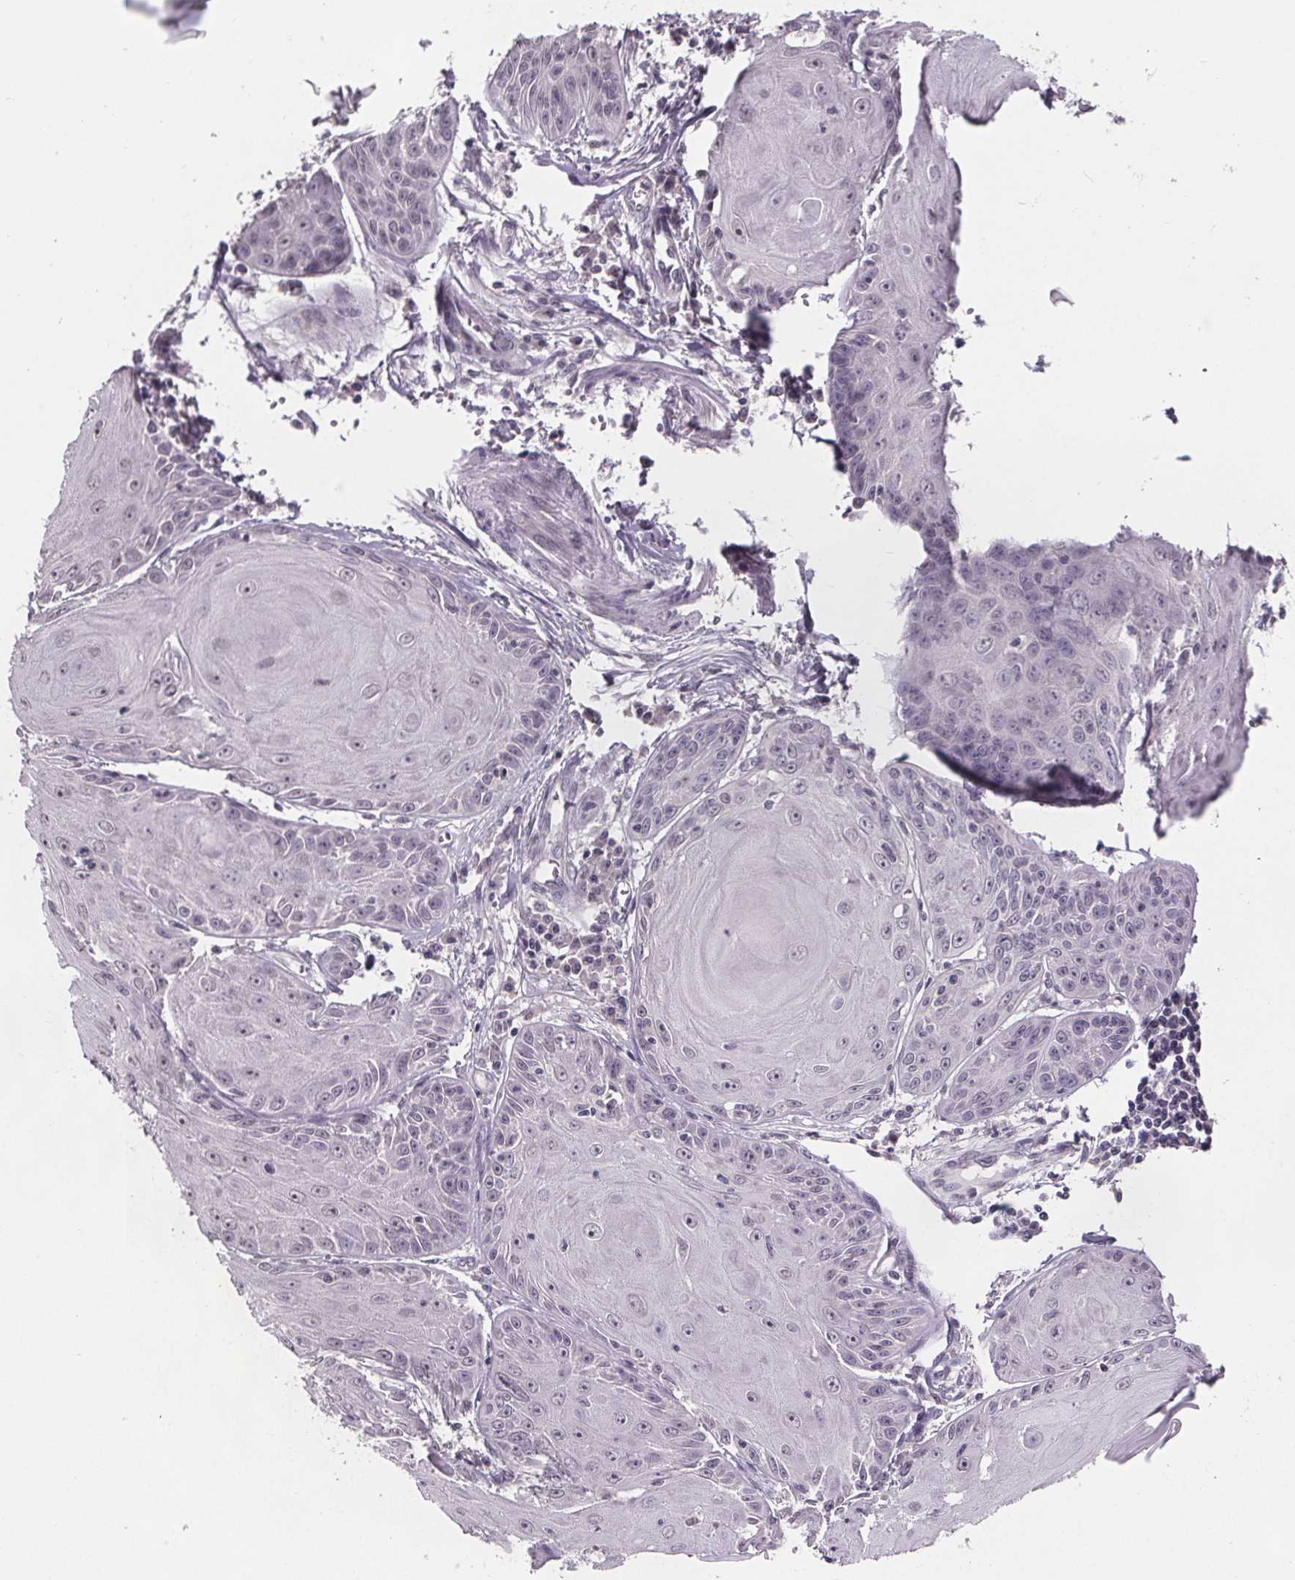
{"staining": {"intensity": "negative", "quantity": "none", "location": "none"}, "tissue": "skin cancer", "cell_type": "Tumor cells", "image_type": "cancer", "snomed": [{"axis": "morphology", "description": "Squamous cell carcinoma, NOS"}, {"axis": "topography", "description": "Skin"}, {"axis": "topography", "description": "Vulva"}], "caption": "IHC of squamous cell carcinoma (skin) displays no staining in tumor cells.", "gene": "NKX6-1", "patient": {"sex": "female", "age": 85}}